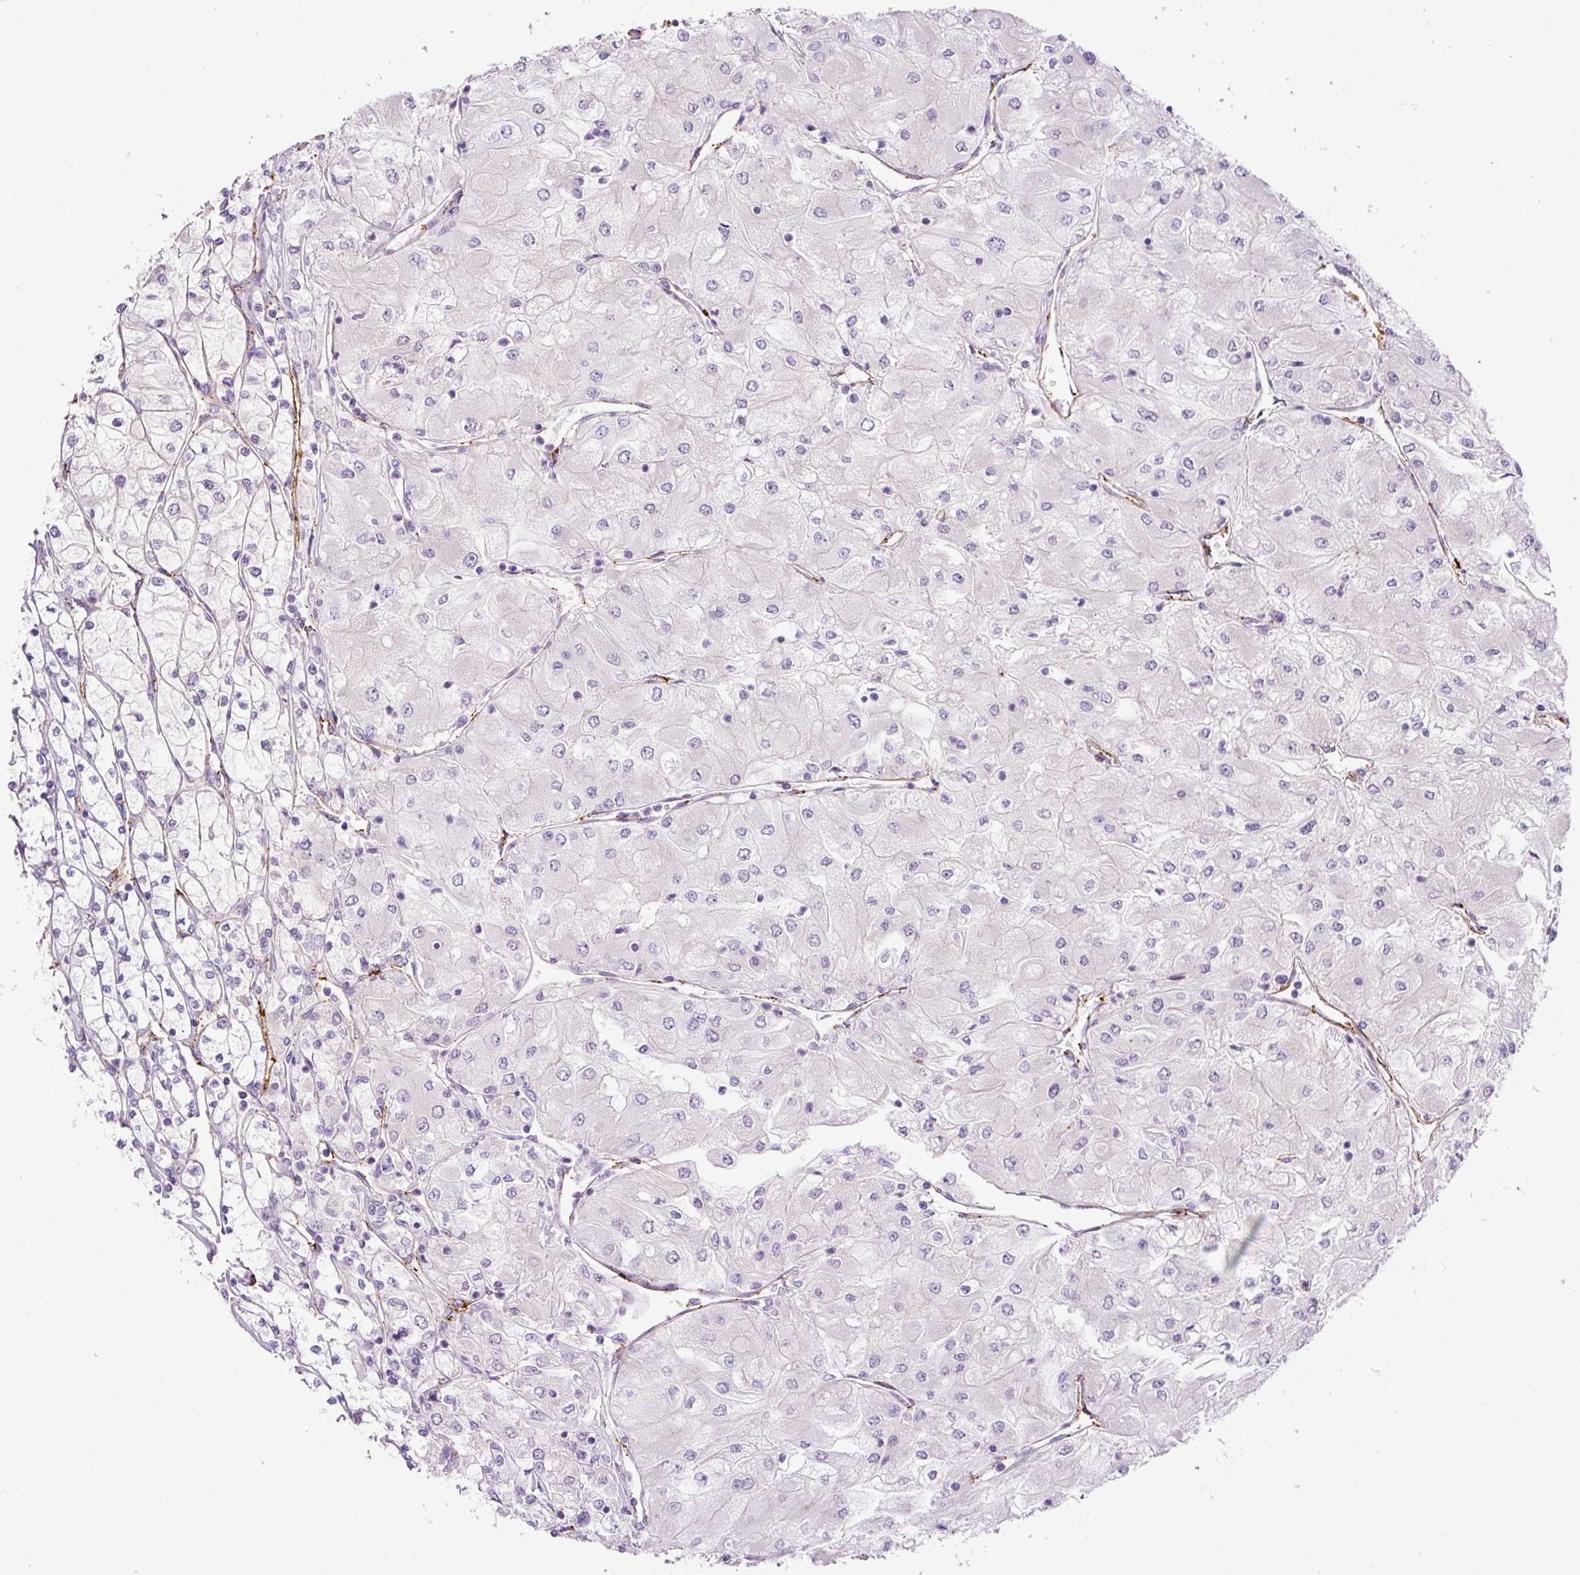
{"staining": {"intensity": "negative", "quantity": "none", "location": "none"}, "tissue": "renal cancer", "cell_type": "Tumor cells", "image_type": "cancer", "snomed": [{"axis": "morphology", "description": "Adenocarcinoma, NOS"}, {"axis": "topography", "description": "Kidney"}], "caption": "DAB immunohistochemical staining of adenocarcinoma (renal) shows no significant staining in tumor cells. (DAB IHC, high magnification).", "gene": "RSPO4", "patient": {"sex": "male", "age": 80}}